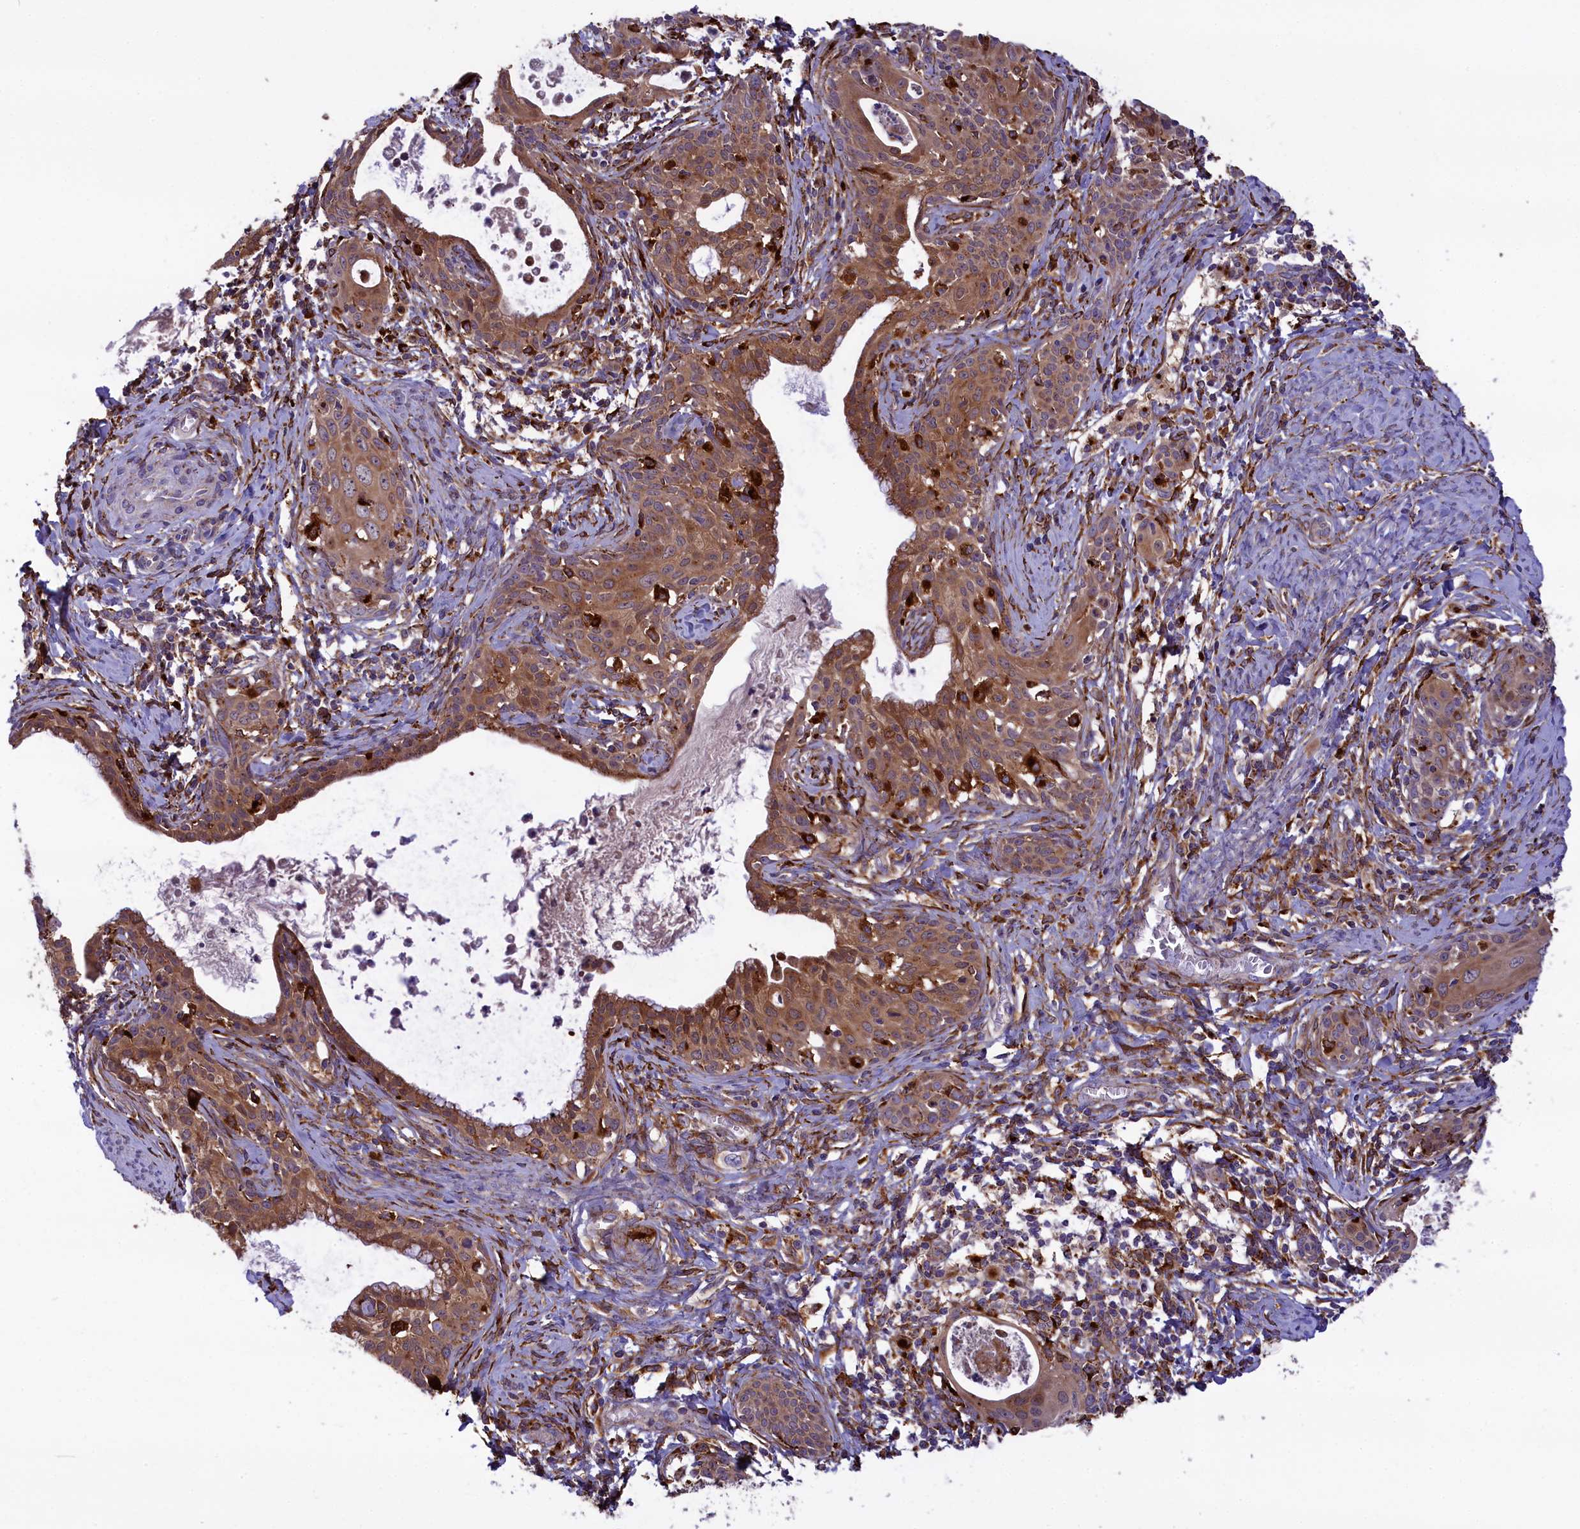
{"staining": {"intensity": "moderate", "quantity": ">75%", "location": "cytoplasmic/membranous"}, "tissue": "cervical cancer", "cell_type": "Tumor cells", "image_type": "cancer", "snomed": [{"axis": "morphology", "description": "Squamous cell carcinoma, NOS"}, {"axis": "topography", "description": "Cervix"}], "caption": "IHC (DAB) staining of cervical squamous cell carcinoma displays moderate cytoplasmic/membranous protein staining in approximately >75% of tumor cells. (DAB (3,3'-diaminobenzidine) = brown stain, brightfield microscopy at high magnification).", "gene": "MAN2B1", "patient": {"sex": "female", "age": 52}}